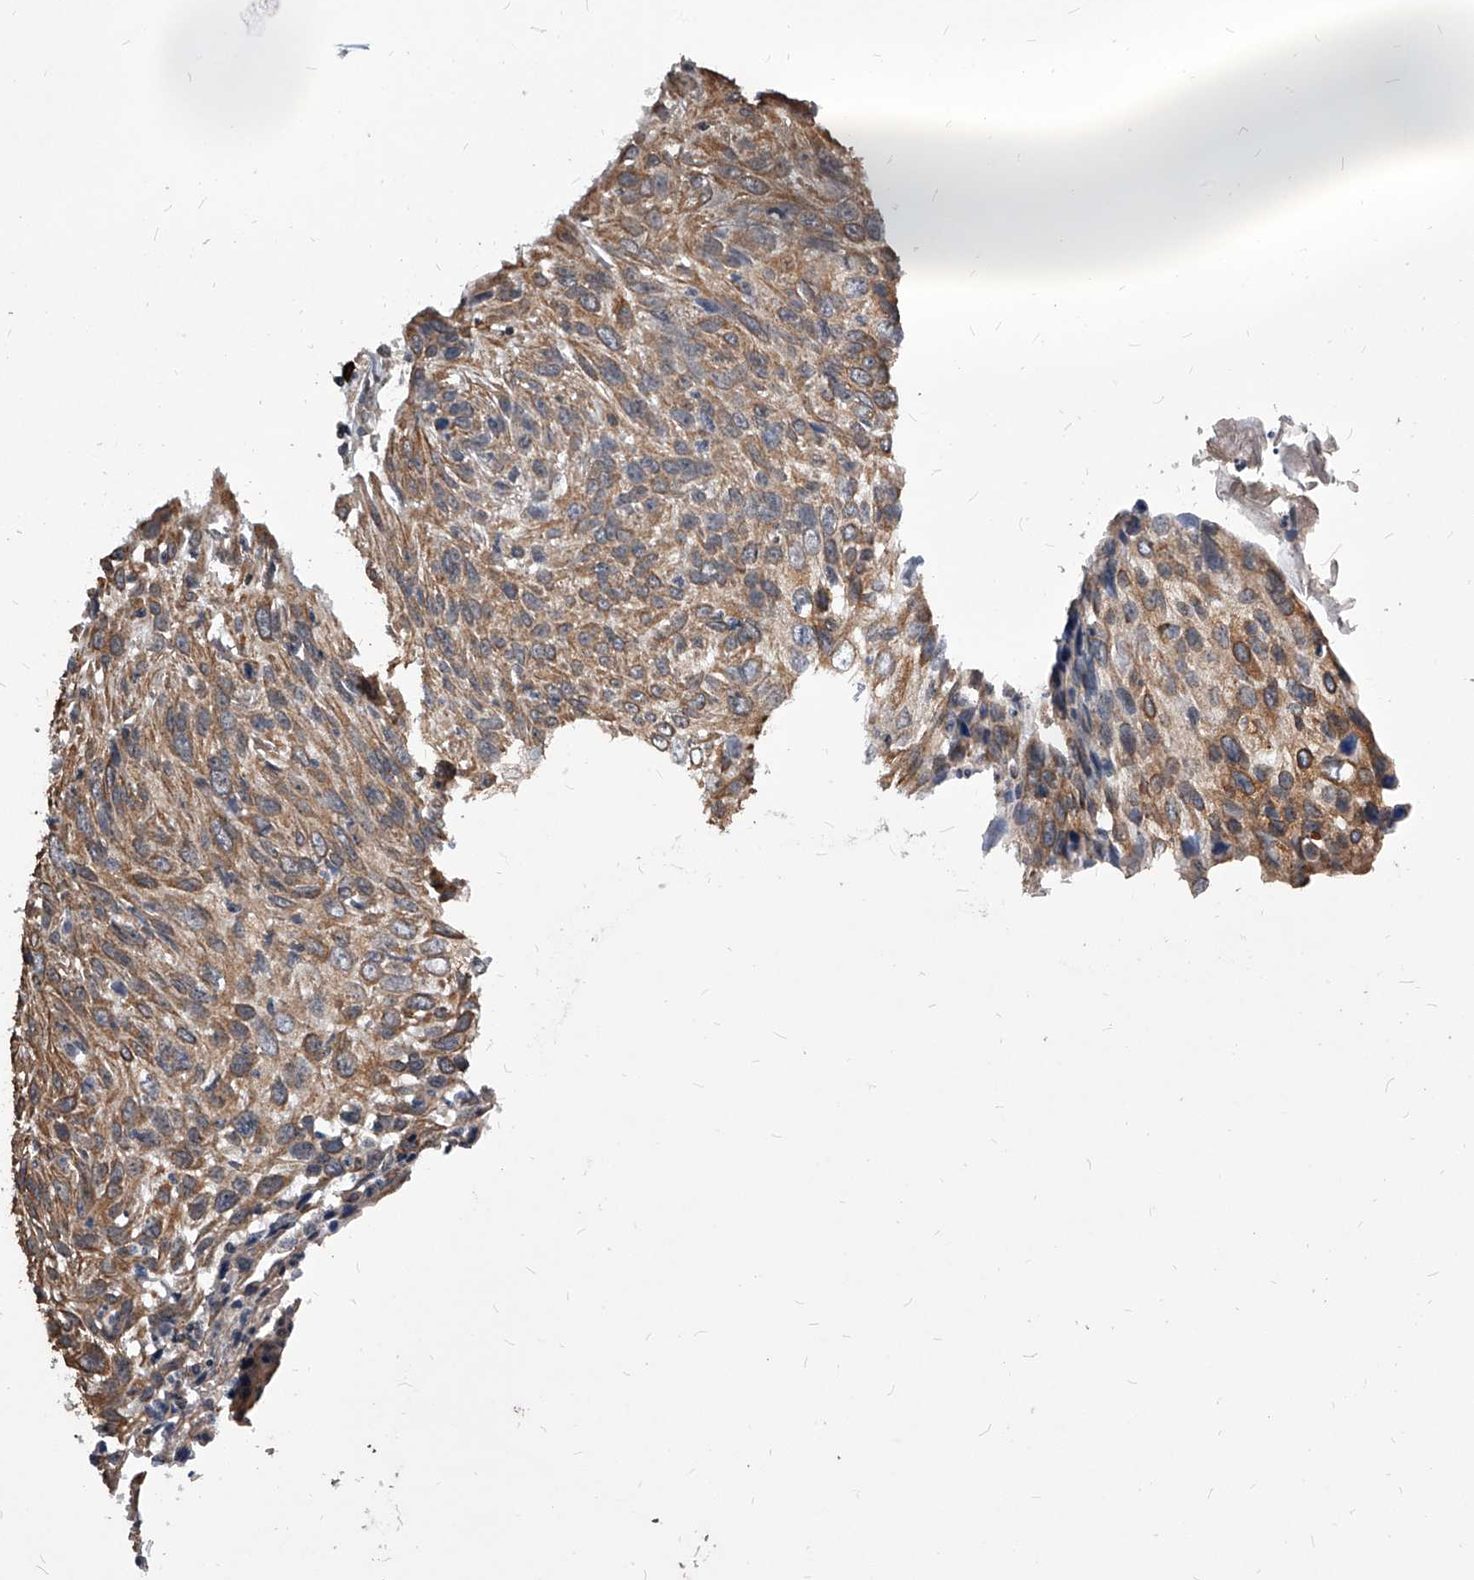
{"staining": {"intensity": "moderate", "quantity": ">75%", "location": "cytoplasmic/membranous"}, "tissue": "cervical cancer", "cell_type": "Tumor cells", "image_type": "cancer", "snomed": [{"axis": "morphology", "description": "Squamous cell carcinoma, NOS"}, {"axis": "topography", "description": "Cervix"}], "caption": "Moderate cytoplasmic/membranous positivity is identified in approximately >75% of tumor cells in cervical cancer.", "gene": "ID1", "patient": {"sex": "female", "age": 51}}